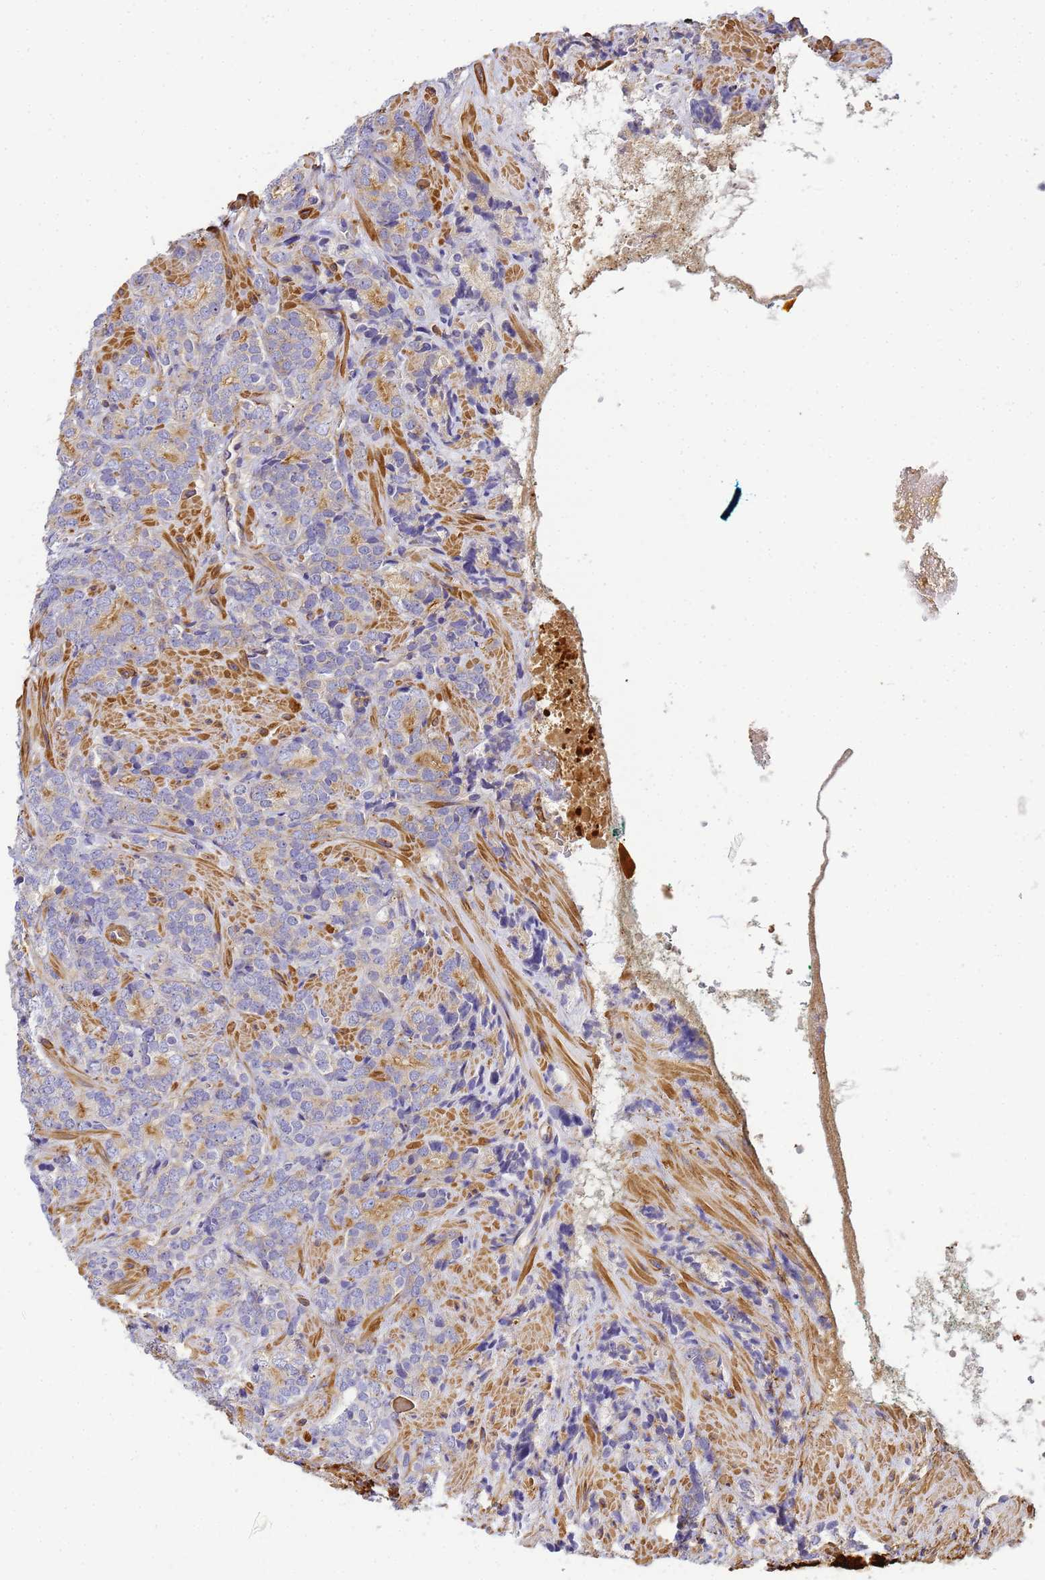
{"staining": {"intensity": "weak", "quantity": "<25%", "location": "cytoplasmic/membranous"}, "tissue": "prostate cancer", "cell_type": "Tumor cells", "image_type": "cancer", "snomed": [{"axis": "morphology", "description": "Adenocarcinoma, High grade"}, {"axis": "topography", "description": "Prostate"}], "caption": "High magnification brightfield microscopy of adenocarcinoma (high-grade) (prostate) stained with DAB (3,3'-diaminobenzidine) (brown) and counterstained with hematoxylin (blue): tumor cells show no significant staining.", "gene": "MYL12A", "patient": {"sex": "male", "age": 64}}